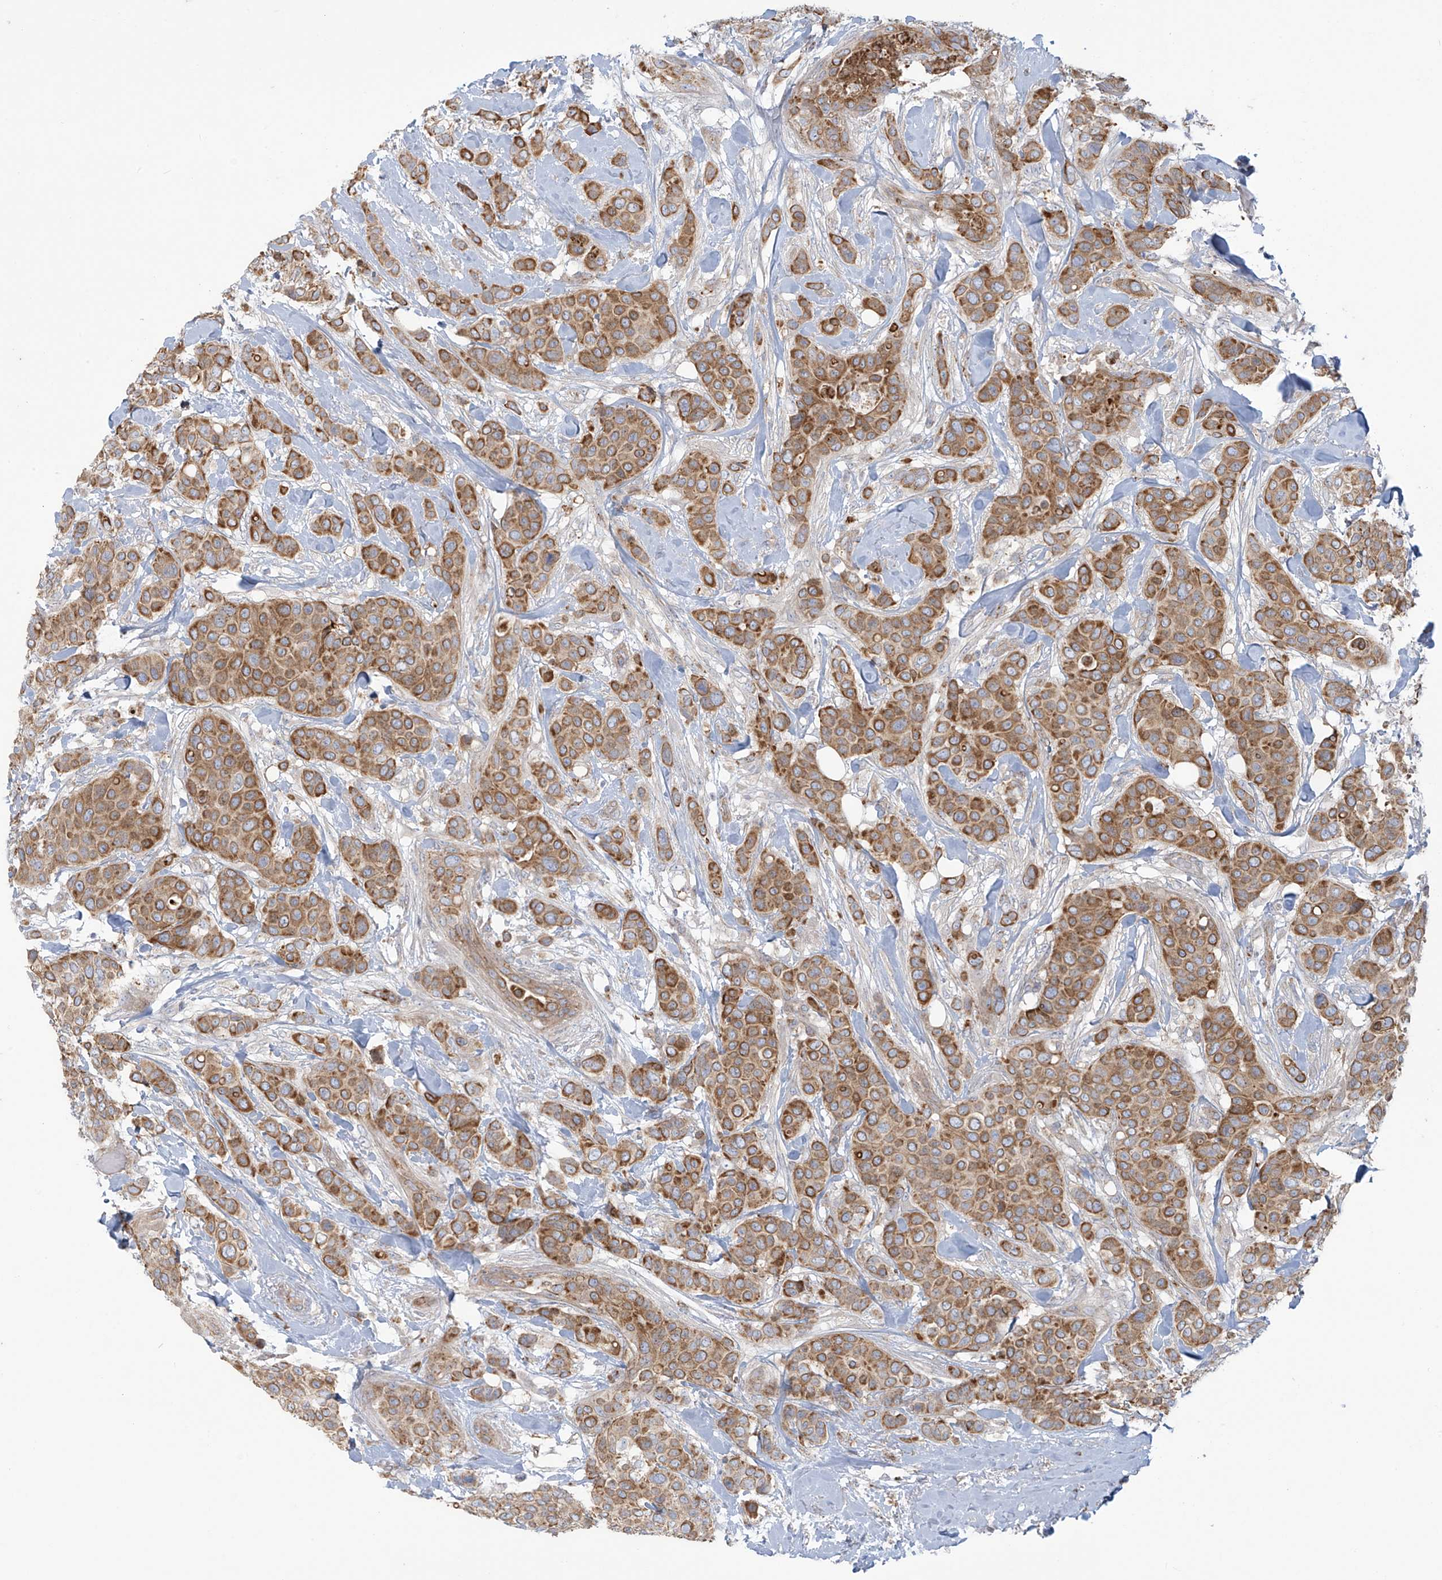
{"staining": {"intensity": "moderate", "quantity": ">75%", "location": "cytoplasmic/membranous"}, "tissue": "breast cancer", "cell_type": "Tumor cells", "image_type": "cancer", "snomed": [{"axis": "morphology", "description": "Lobular carcinoma"}, {"axis": "topography", "description": "Breast"}], "caption": "About >75% of tumor cells in breast cancer display moderate cytoplasmic/membranous protein positivity as visualized by brown immunohistochemical staining.", "gene": "LZTS3", "patient": {"sex": "female", "age": 51}}